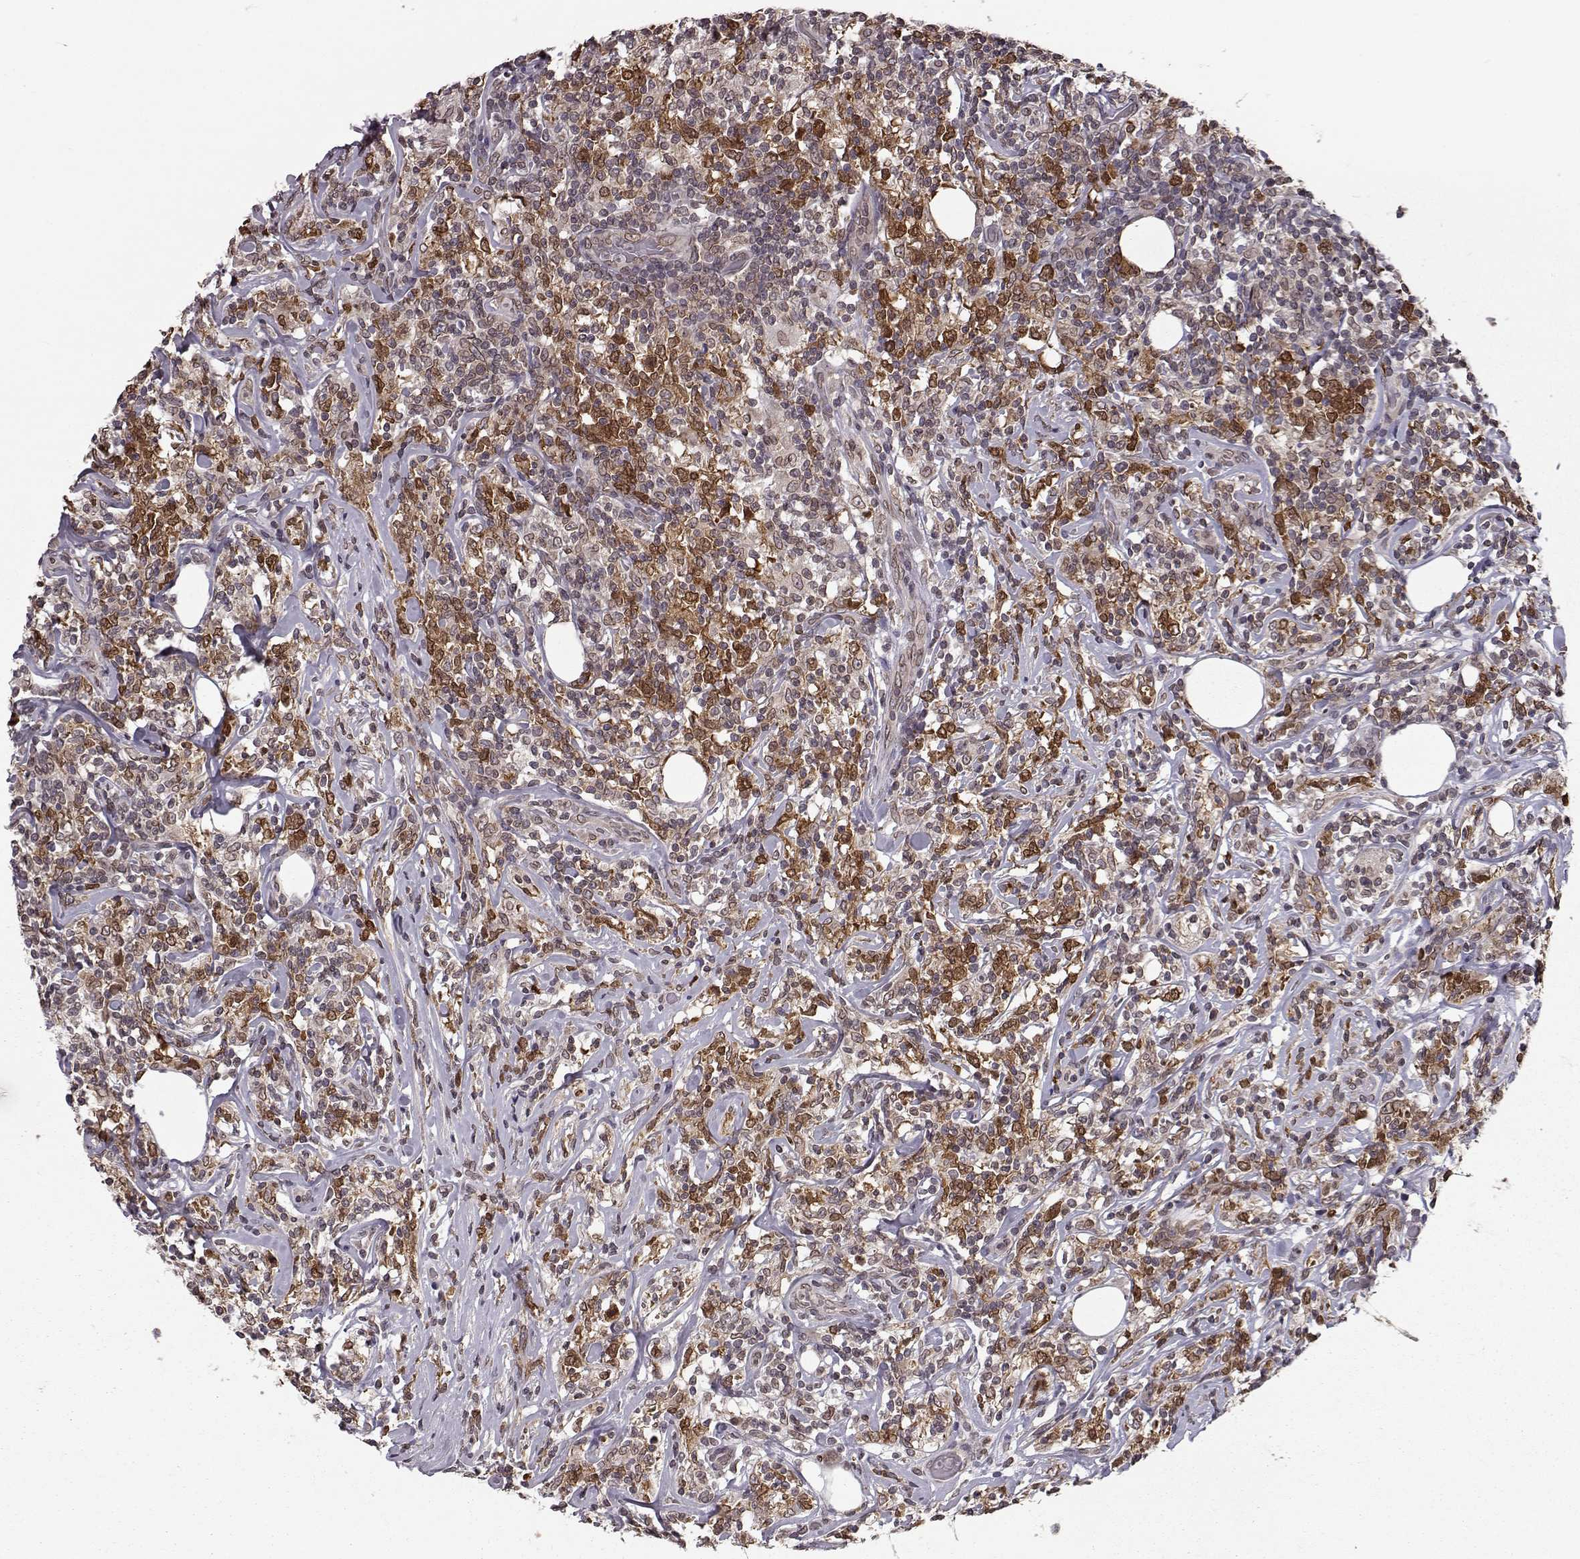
{"staining": {"intensity": "moderate", "quantity": "<25%", "location": "cytoplasmic/membranous,nuclear"}, "tissue": "lymphoma", "cell_type": "Tumor cells", "image_type": "cancer", "snomed": [{"axis": "morphology", "description": "Malignant lymphoma, non-Hodgkin's type, High grade"}, {"axis": "topography", "description": "Lymph node"}], "caption": "Immunohistochemical staining of high-grade malignant lymphoma, non-Hodgkin's type demonstrates low levels of moderate cytoplasmic/membranous and nuclear protein positivity in approximately <25% of tumor cells.", "gene": "NUP37", "patient": {"sex": "female", "age": 84}}